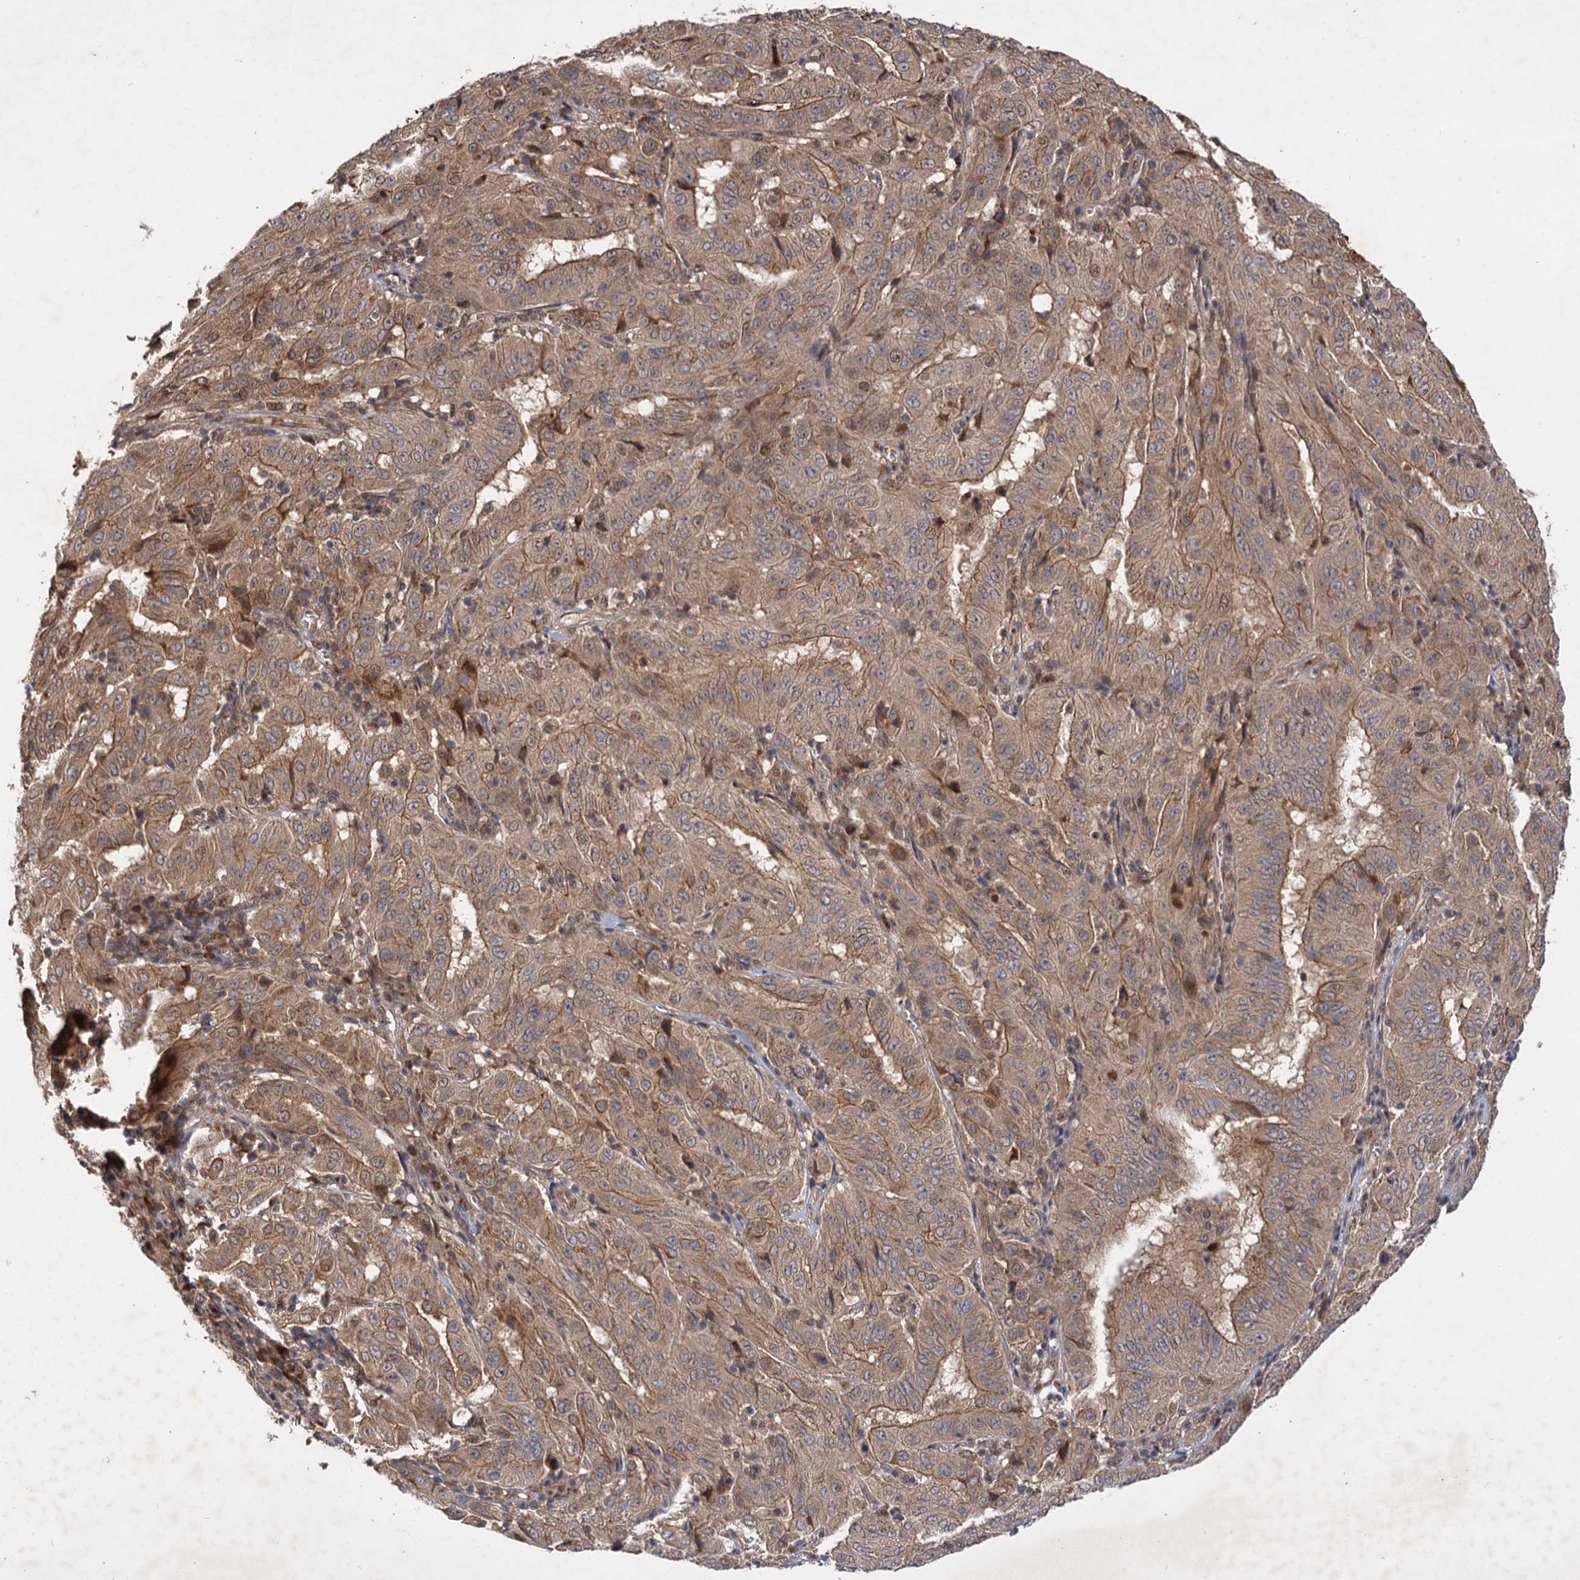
{"staining": {"intensity": "moderate", "quantity": ">75%", "location": "cytoplasmic/membranous"}, "tissue": "pancreatic cancer", "cell_type": "Tumor cells", "image_type": "cancer", "snomed": [{"axis": "morphology", "description": "Adenocarcinoma, NOS"}, {"axis": "topography", "description": "Pancreas"}], "caption": "Immunohistochemical staining of human pancreatic cancer shows medium levels of moderate cytoplasmic/membranous protein positivity in about >75% of tumor cells. The staining is performed using DAB (3,3'-diaminobenzidine) brown chromogen to label protein expression. The nuclei are counter-stained blue using hematoxylin.", "gene": "FBXW8", "patient": {"sex": "male", "age": 63}}